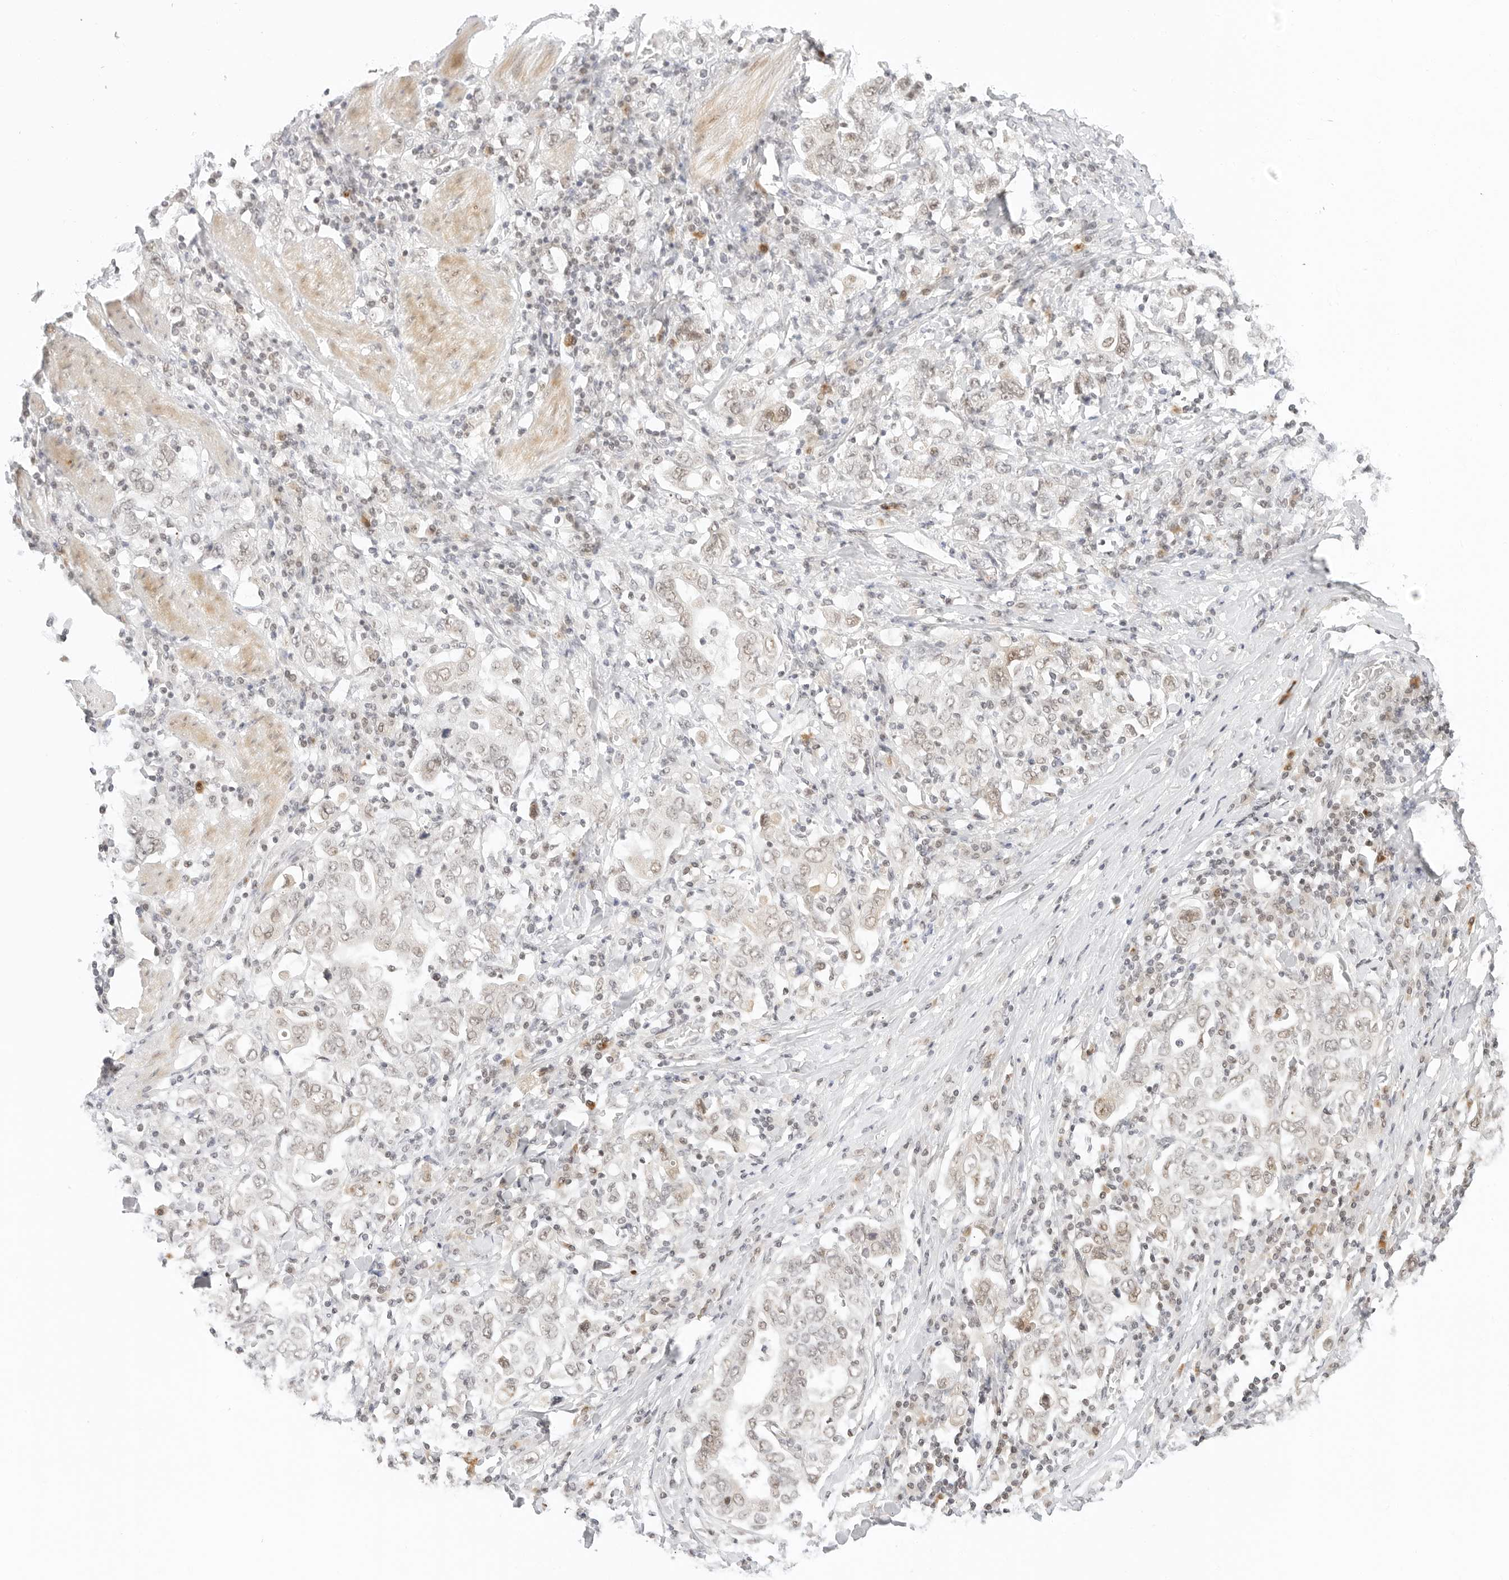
{"staining": {"intensity": "weak", "quantity": "25%-75%", "location": "nuclear"}, "tissue": "stomach cancer", "cell_type": "Tumor cells", "image_type": "cancer", "snomed": [{"axis": "morphology", "description": "Adenocarcinoma, NOS"}, {"axis": "topography", "description": "Stomach, upper"}], "caption": "Adenocarcinoma (stomach) stained for a protein (brown) reveals weak nuclear positive expression in approximately 25%-75% of tumor cells.", "gene": "NEO1", "patient": {"sex": "male", "age": 62}}